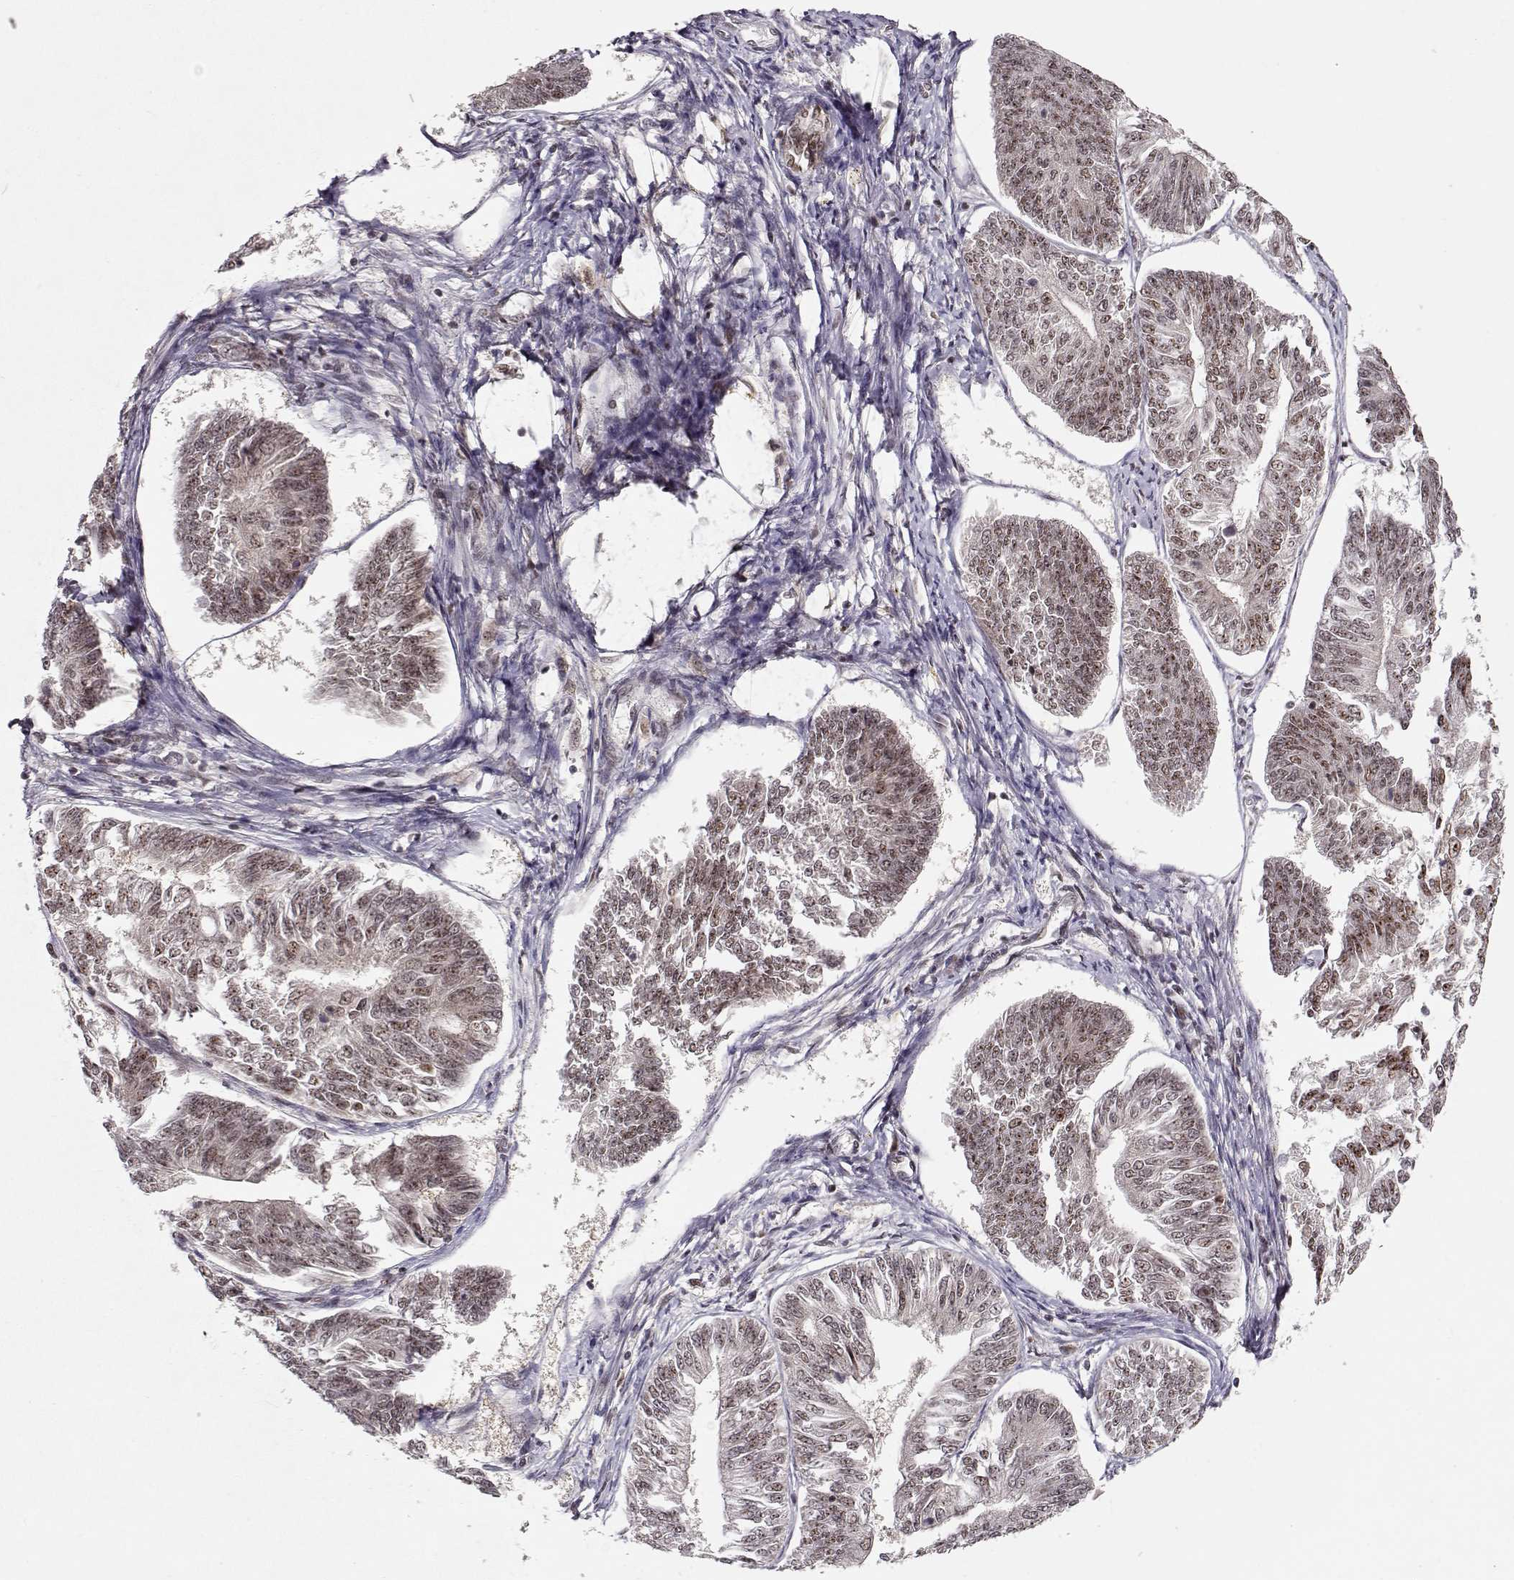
{"staining": {"intensity": "moderate", "quantity": "25%-75%", "location": "nuclear"}, "tissue": "endometrial cancer", "cell_type": "Tumor cells", "image_type": "cancer", "snomed": [{"axis": "morphology", "description": "Adenocarcinoma, NOS"}, {"axis": "topography", "description": "Endometrium"}], "caption": "Immunohistochemical staining of human endometrial adenocarcinoma displays moderate nuclear protein positivity in about 25%-75% of tumor cells.", "gene": "CSNK2A1", "patient": {"sex": "female", "age": 58}}